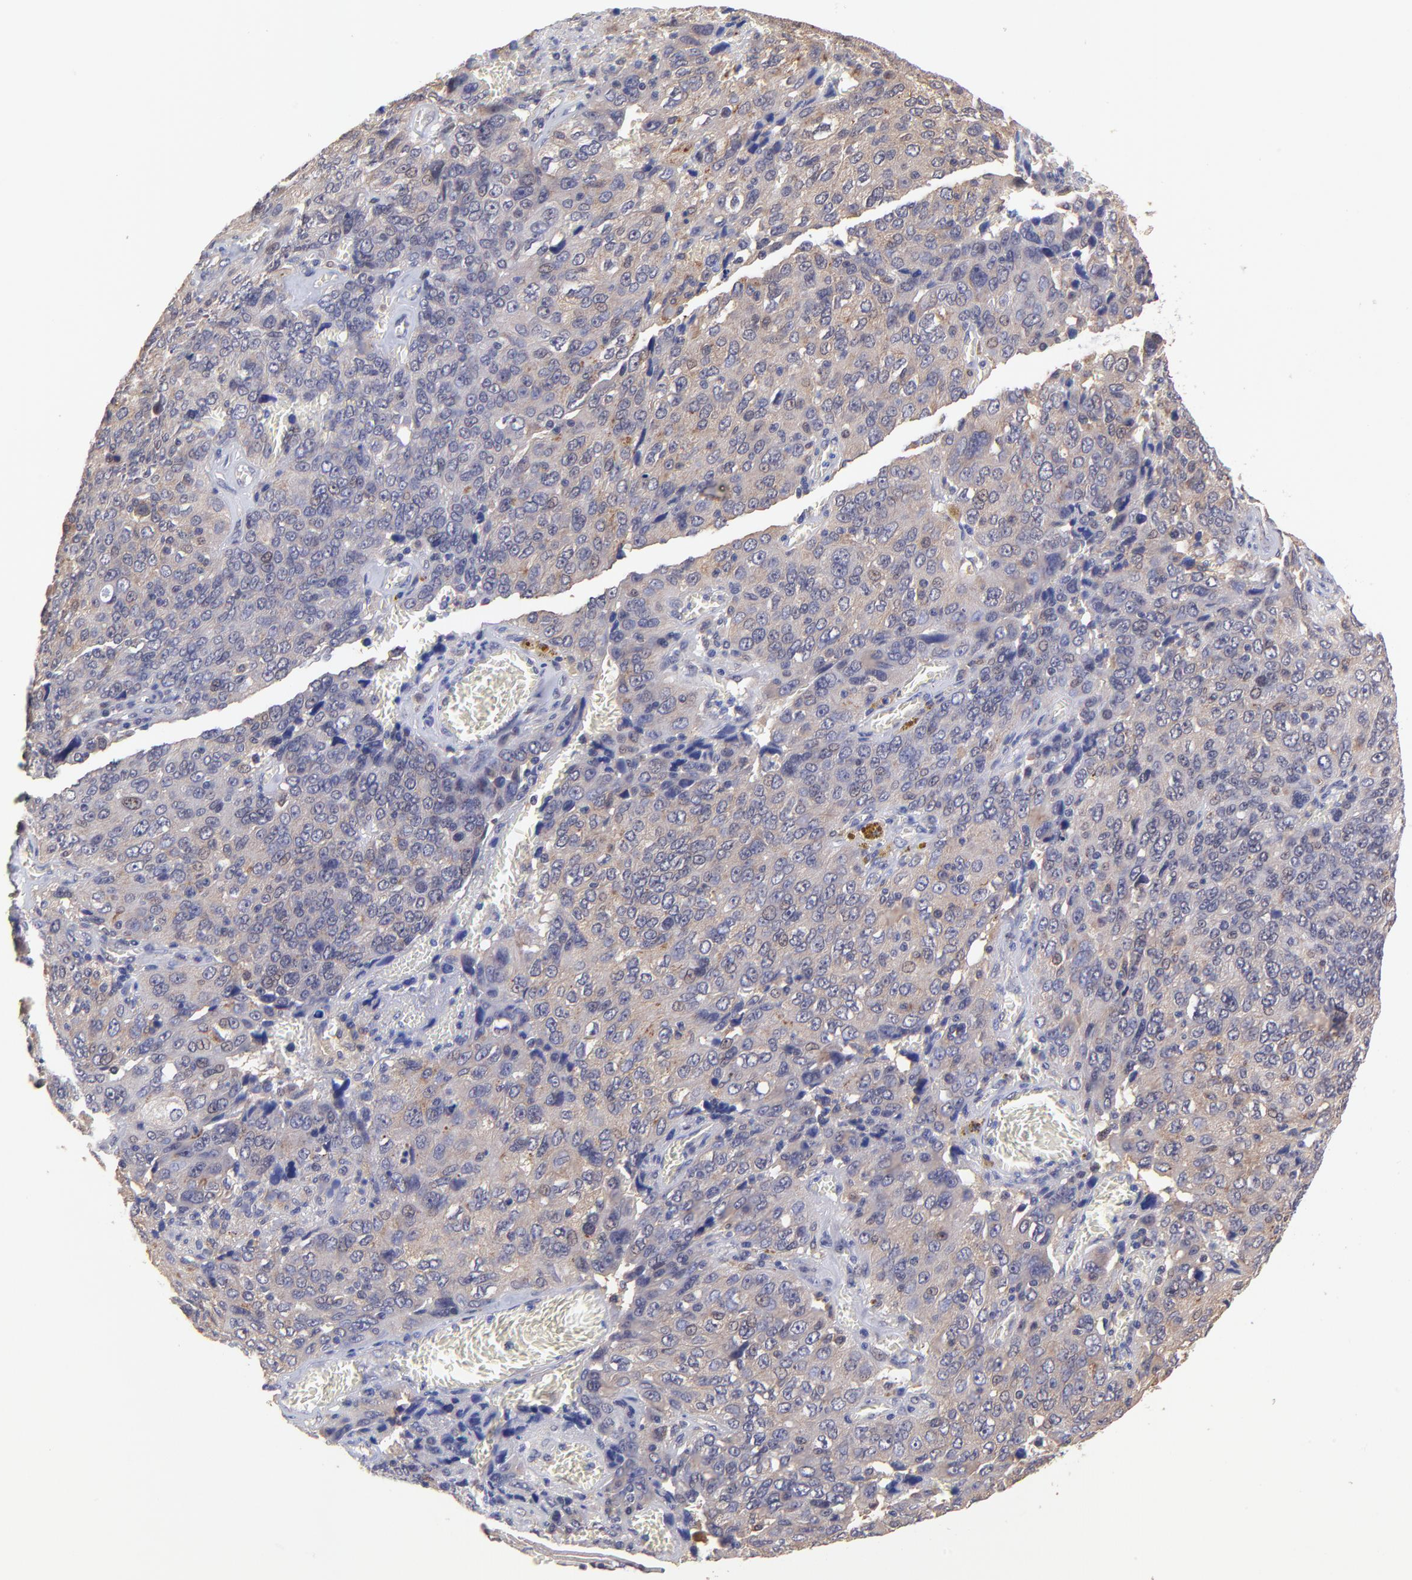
{"staining": {"intensity": "weak", "quantity": "25%-75%", "location": "cytoplasmic/membranous"}, "tissue": "ovarian cancer", "cell_type": "Tumor cells", "image_type": "cancer", "snomed": [{"axis": "morphology", "description": "Carcinoma, endometroid"}, {"axis": "topography", "description": "Ovary"}], "caption": "A low amount of weak cytoplasmic/membranous expression is identified in about 25%-75% of tumor cells in ovarian endometroid carcinoma tissue.", "gene": "ZNF747", "patient": {"sex": "female", "age": 75}}